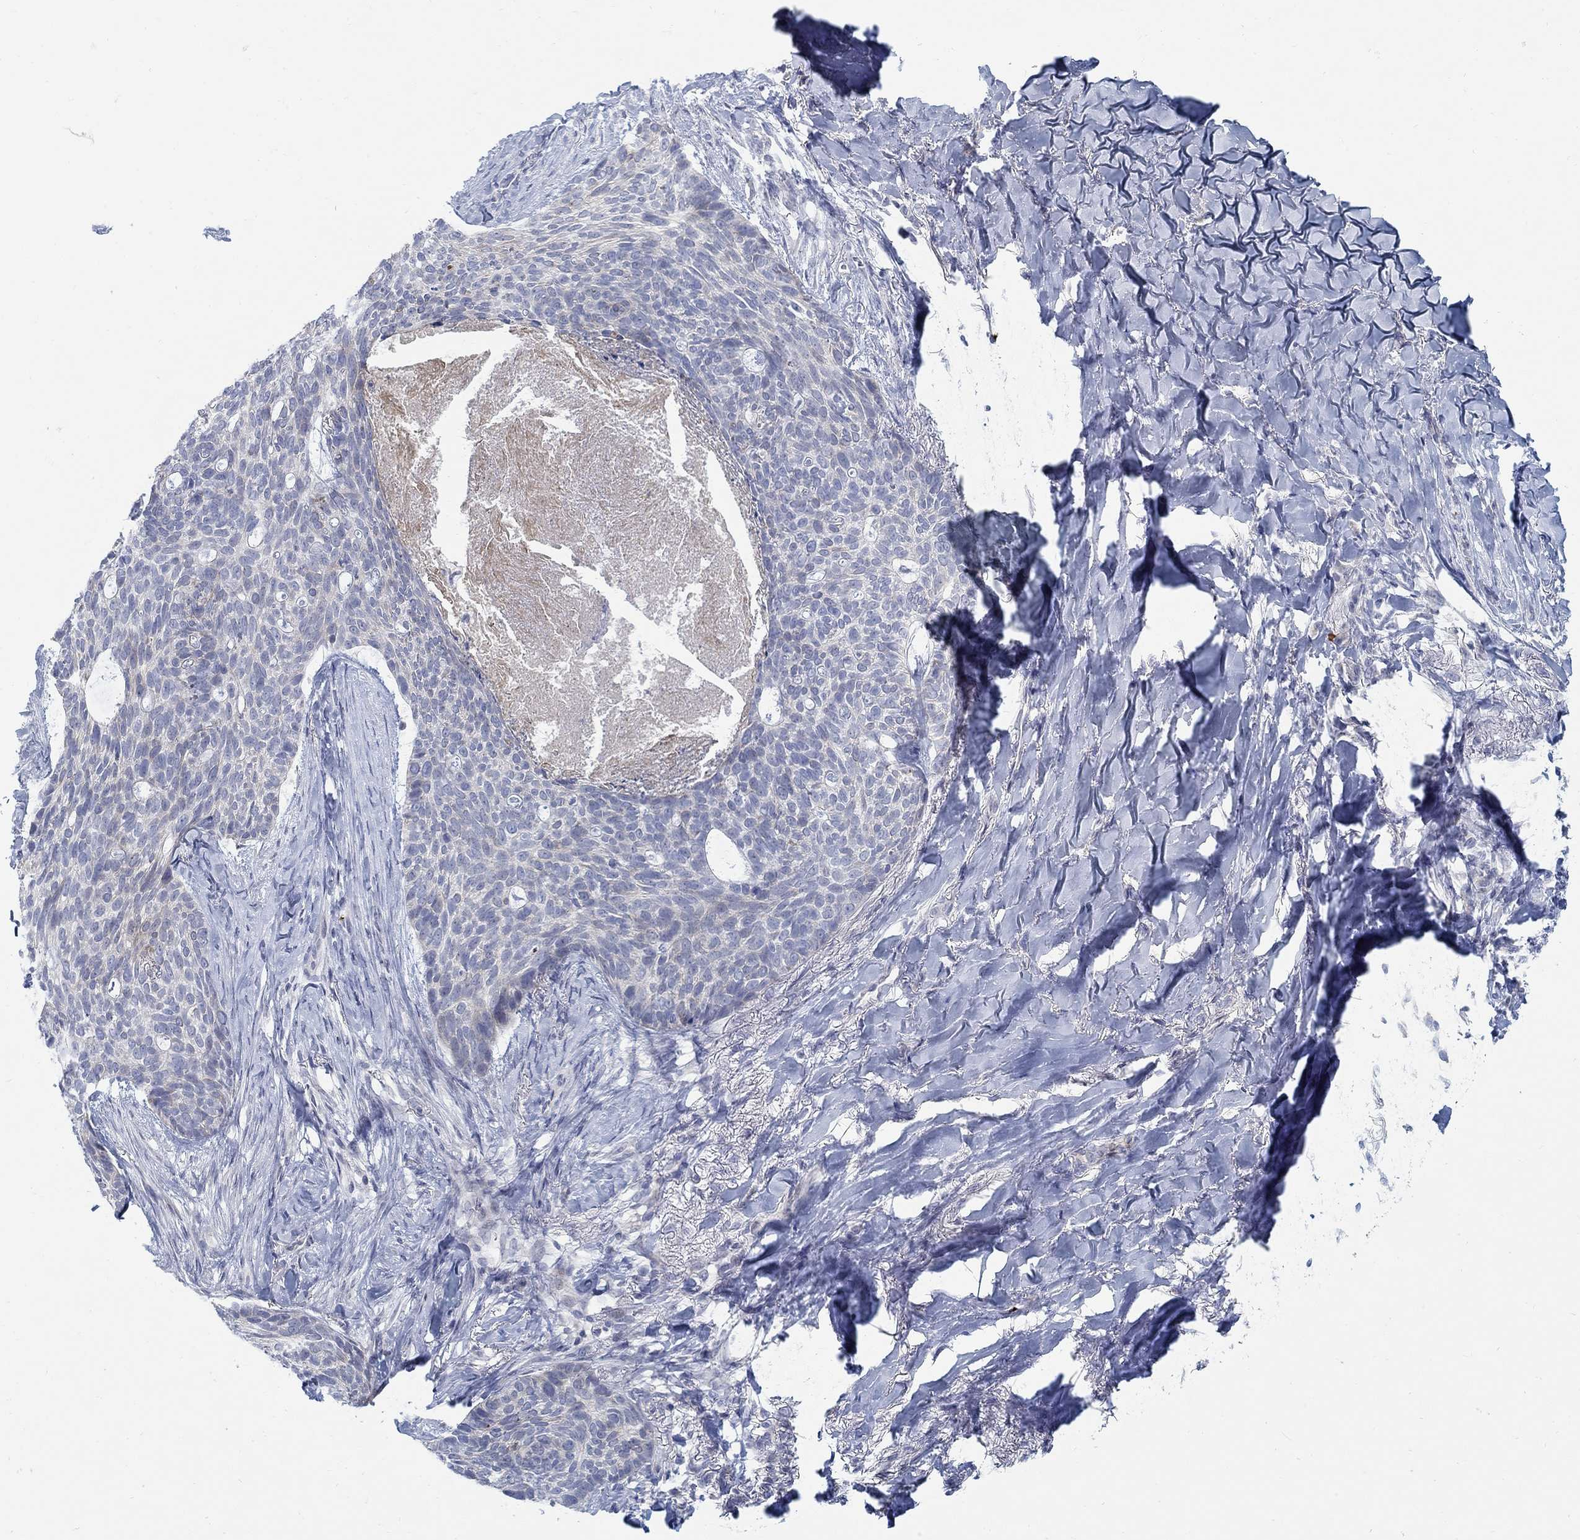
{"staining": {"intensity": "negative", "quantity": "none", "location": "none"}, "tissue": "skin cancer", "cell_type": "Tumor cells", "image_type": "cancer", "snomed": [{"axis": "morphology", "description": "Basal cell carcinoma"}, {"axis": "topography", "description": "Skin"}], "caption": "This image is of skin cancer stained with immunohistochemistry to label a protein in brown with the nuclei are counter-stained blue. There is no staining in tumor cells. (DAB IHC with hematoxylin counter stain).", "gene": "ANO7", "patient": {"sex": "female", "age": 69}}